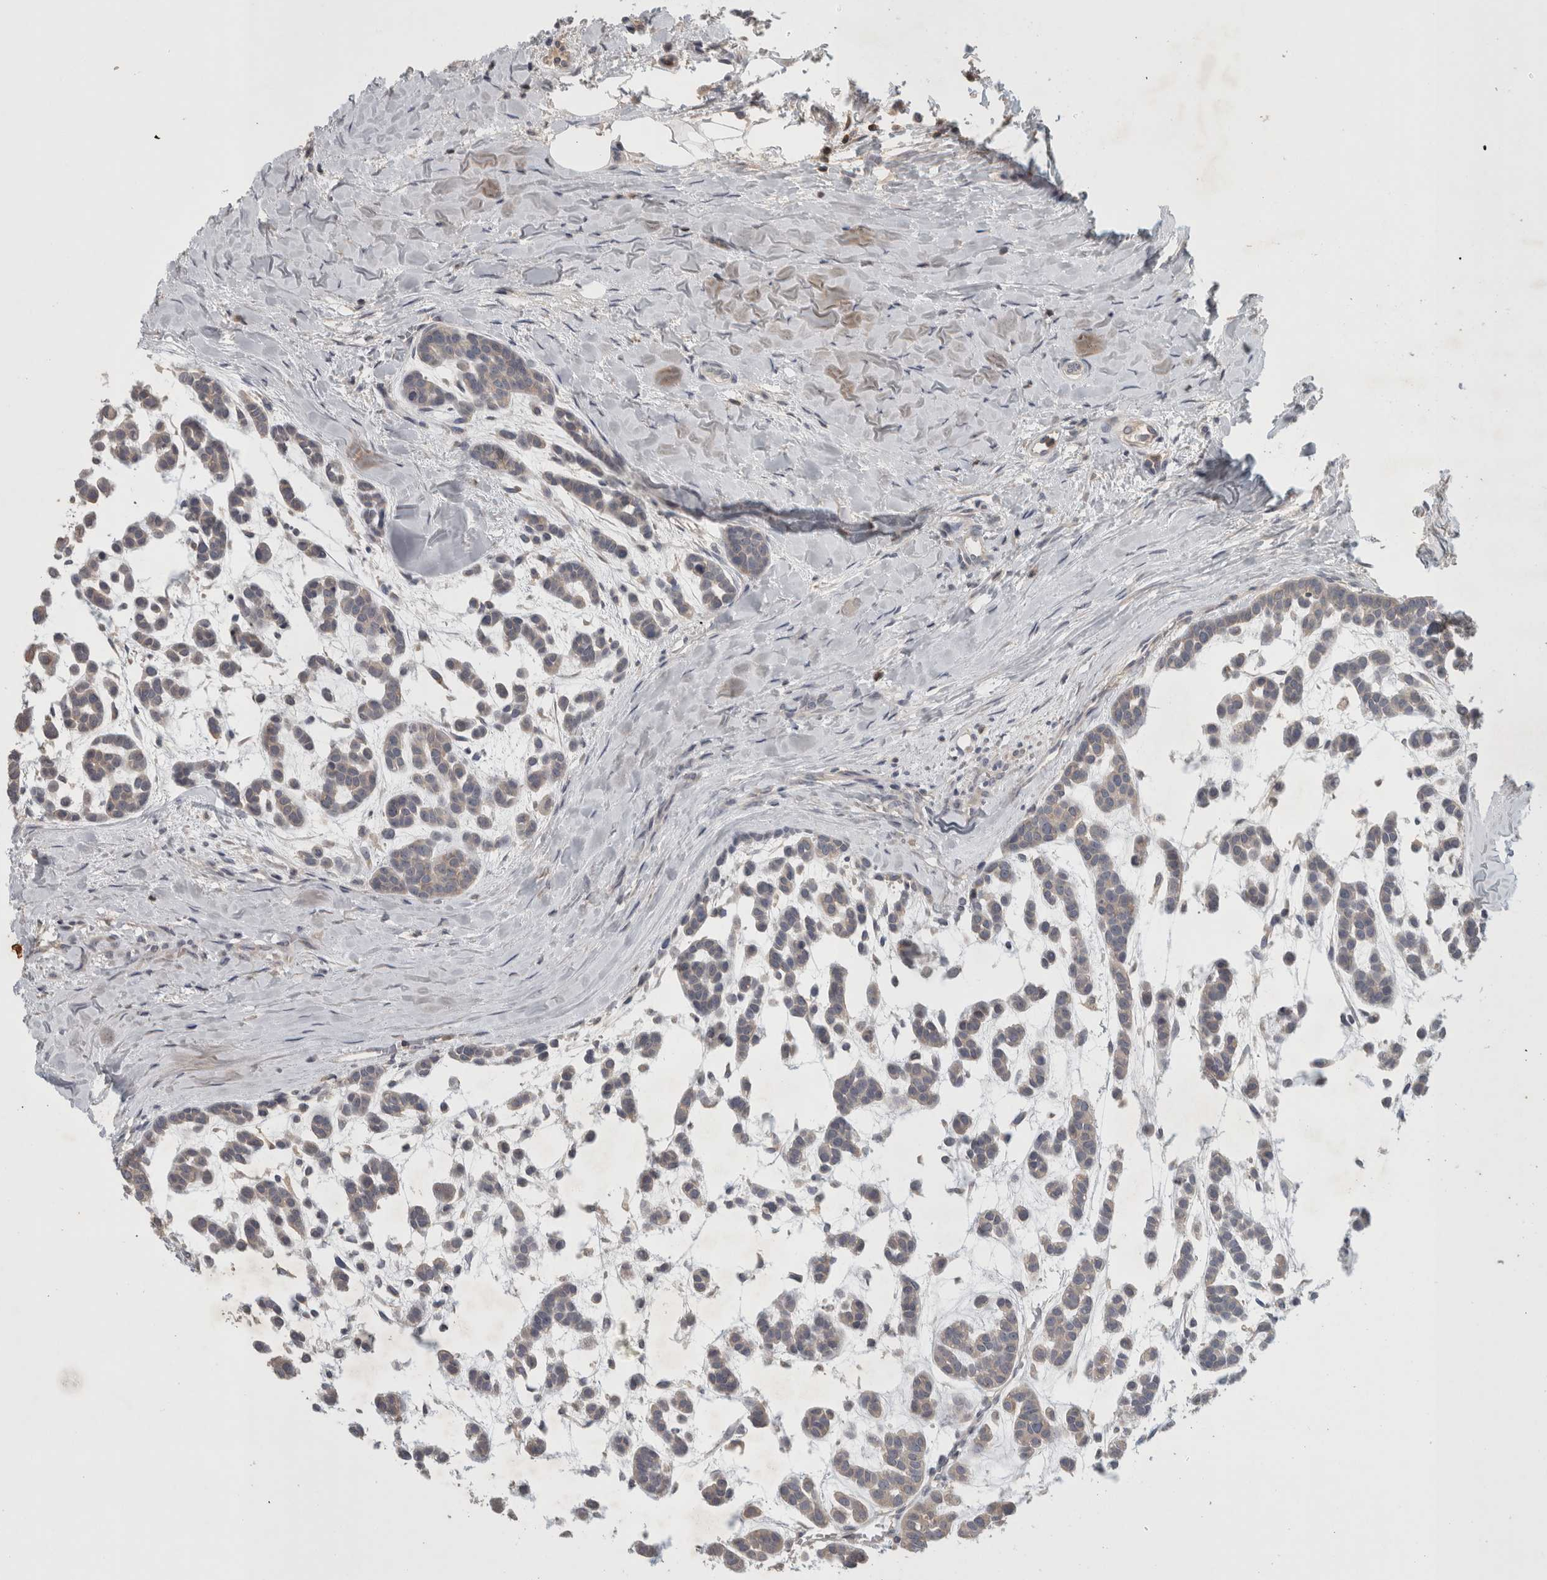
{"staining": {"intensity": "negative", "quantity": "none", "location": "none"}, "tissue": "head and neck cancer", "cell_type": "Tumor cells", "image_type": "cancer", "snomed": [{"axis": "morphology", "description": "Adenocarcinoma, NOS"}, {"axis": "morphology", "description": "Adenoma, NOS"}, {"axis": "topography", "description": "Head-Neck"}], "caption": "Immunohistochemistry of human head and neck adenoma exhibits no positivity in tumor cells.", "gene": "GFRA2", "patient": {"sex": "female", "age": 55}}